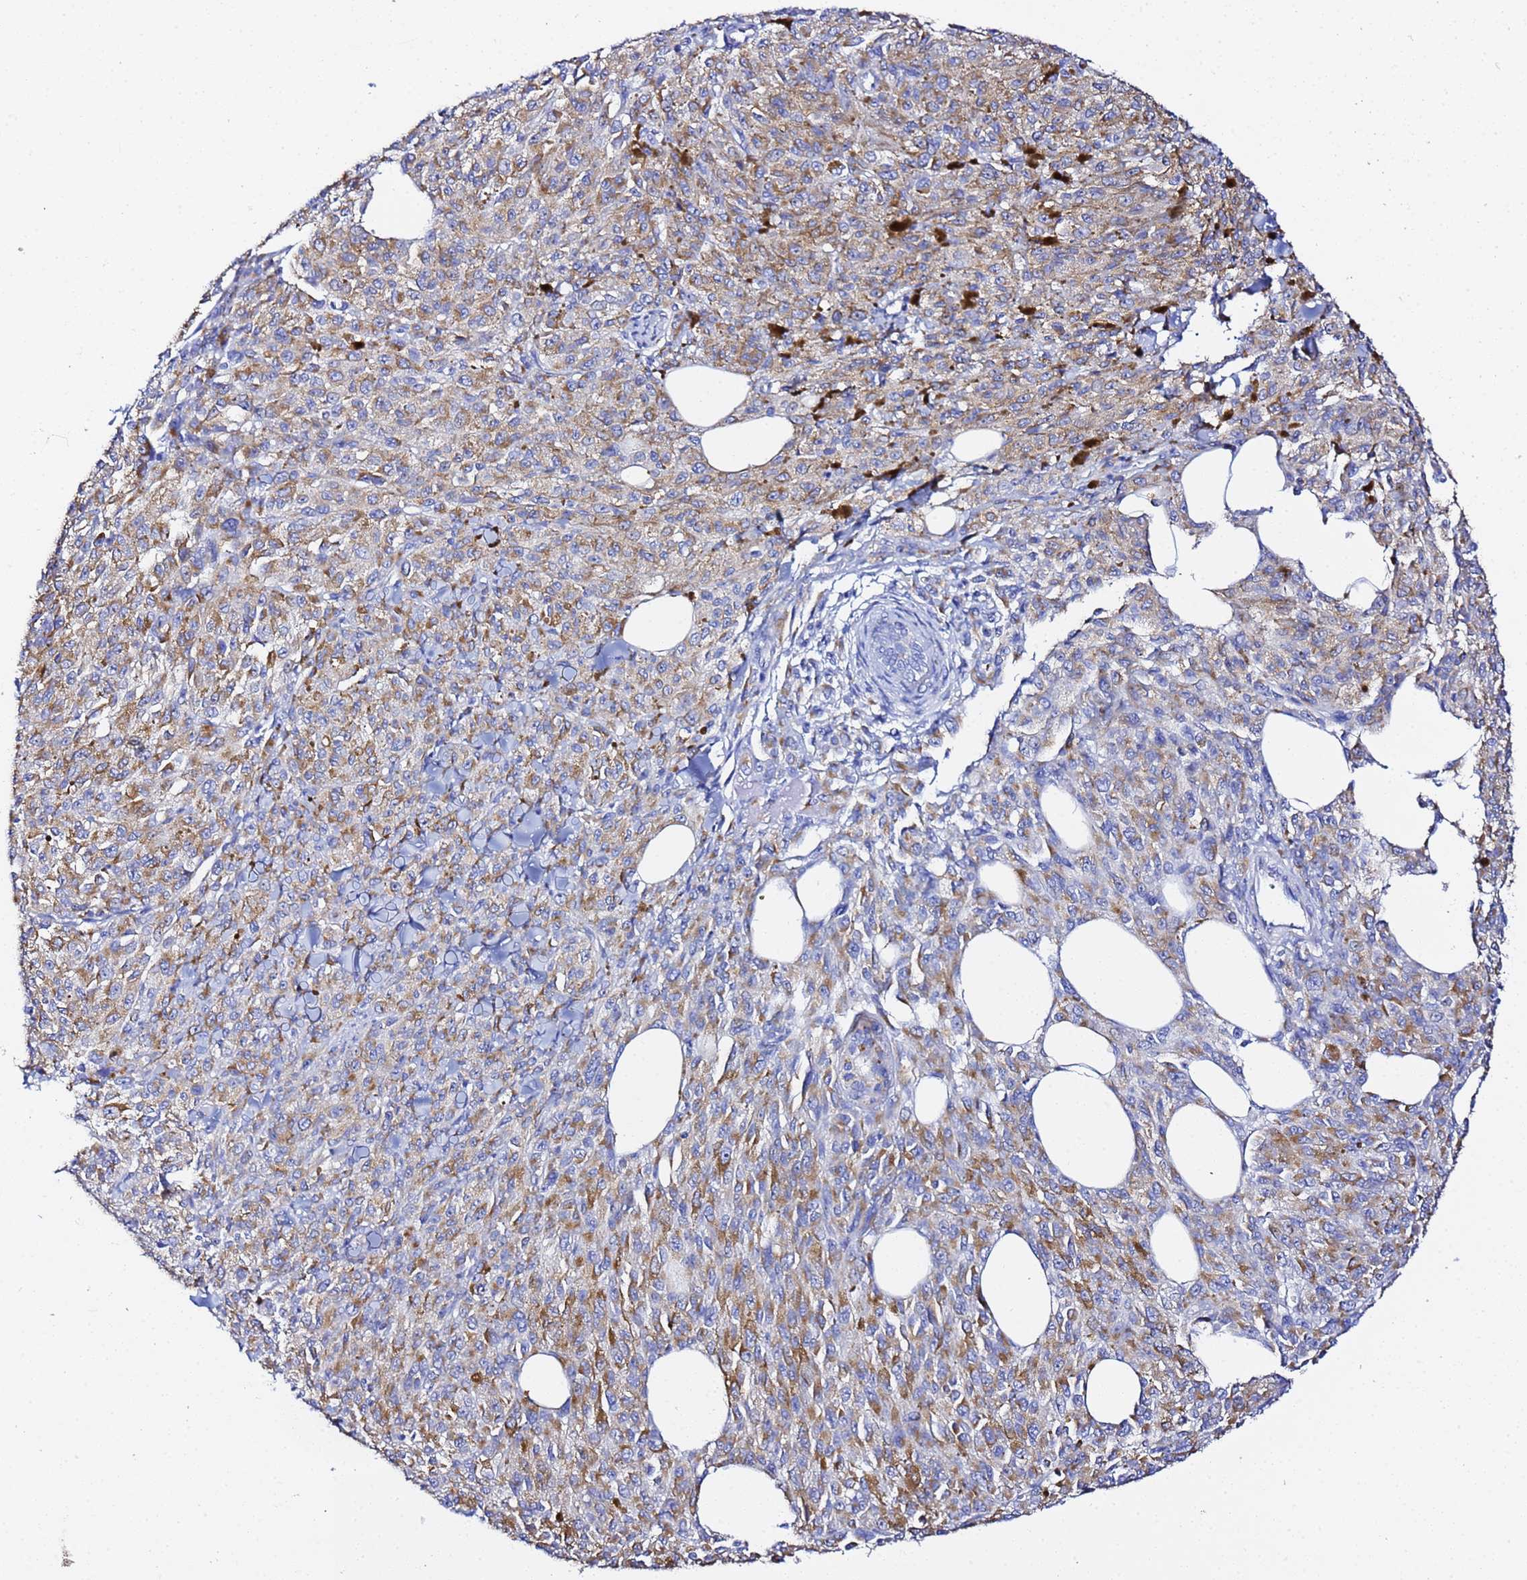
{"staining": {"intensity": "moderate", "quantity": ">75%", "location": "cytoplasmic/membranous"}, "tissue": "melanoma", "cell_type": "Tumor cells", "image_type": "cancer", "snomed": [{"axis": "morphology", "description": "Malignant melanoma, NOS"}, {"axis": "topography", "description": "Skin"}], "caption": "An immunohistochemistry image of tumor tissue is shown. Protein staining in brown highlights moderate cytoplasmic/membranous positivity in melanoma within tumor cells. (brown staining indicates protein expression, while blue staining denotes nuclei).", "gene": "VTI1B", "patient": {"sex": "female", "age": 52}}